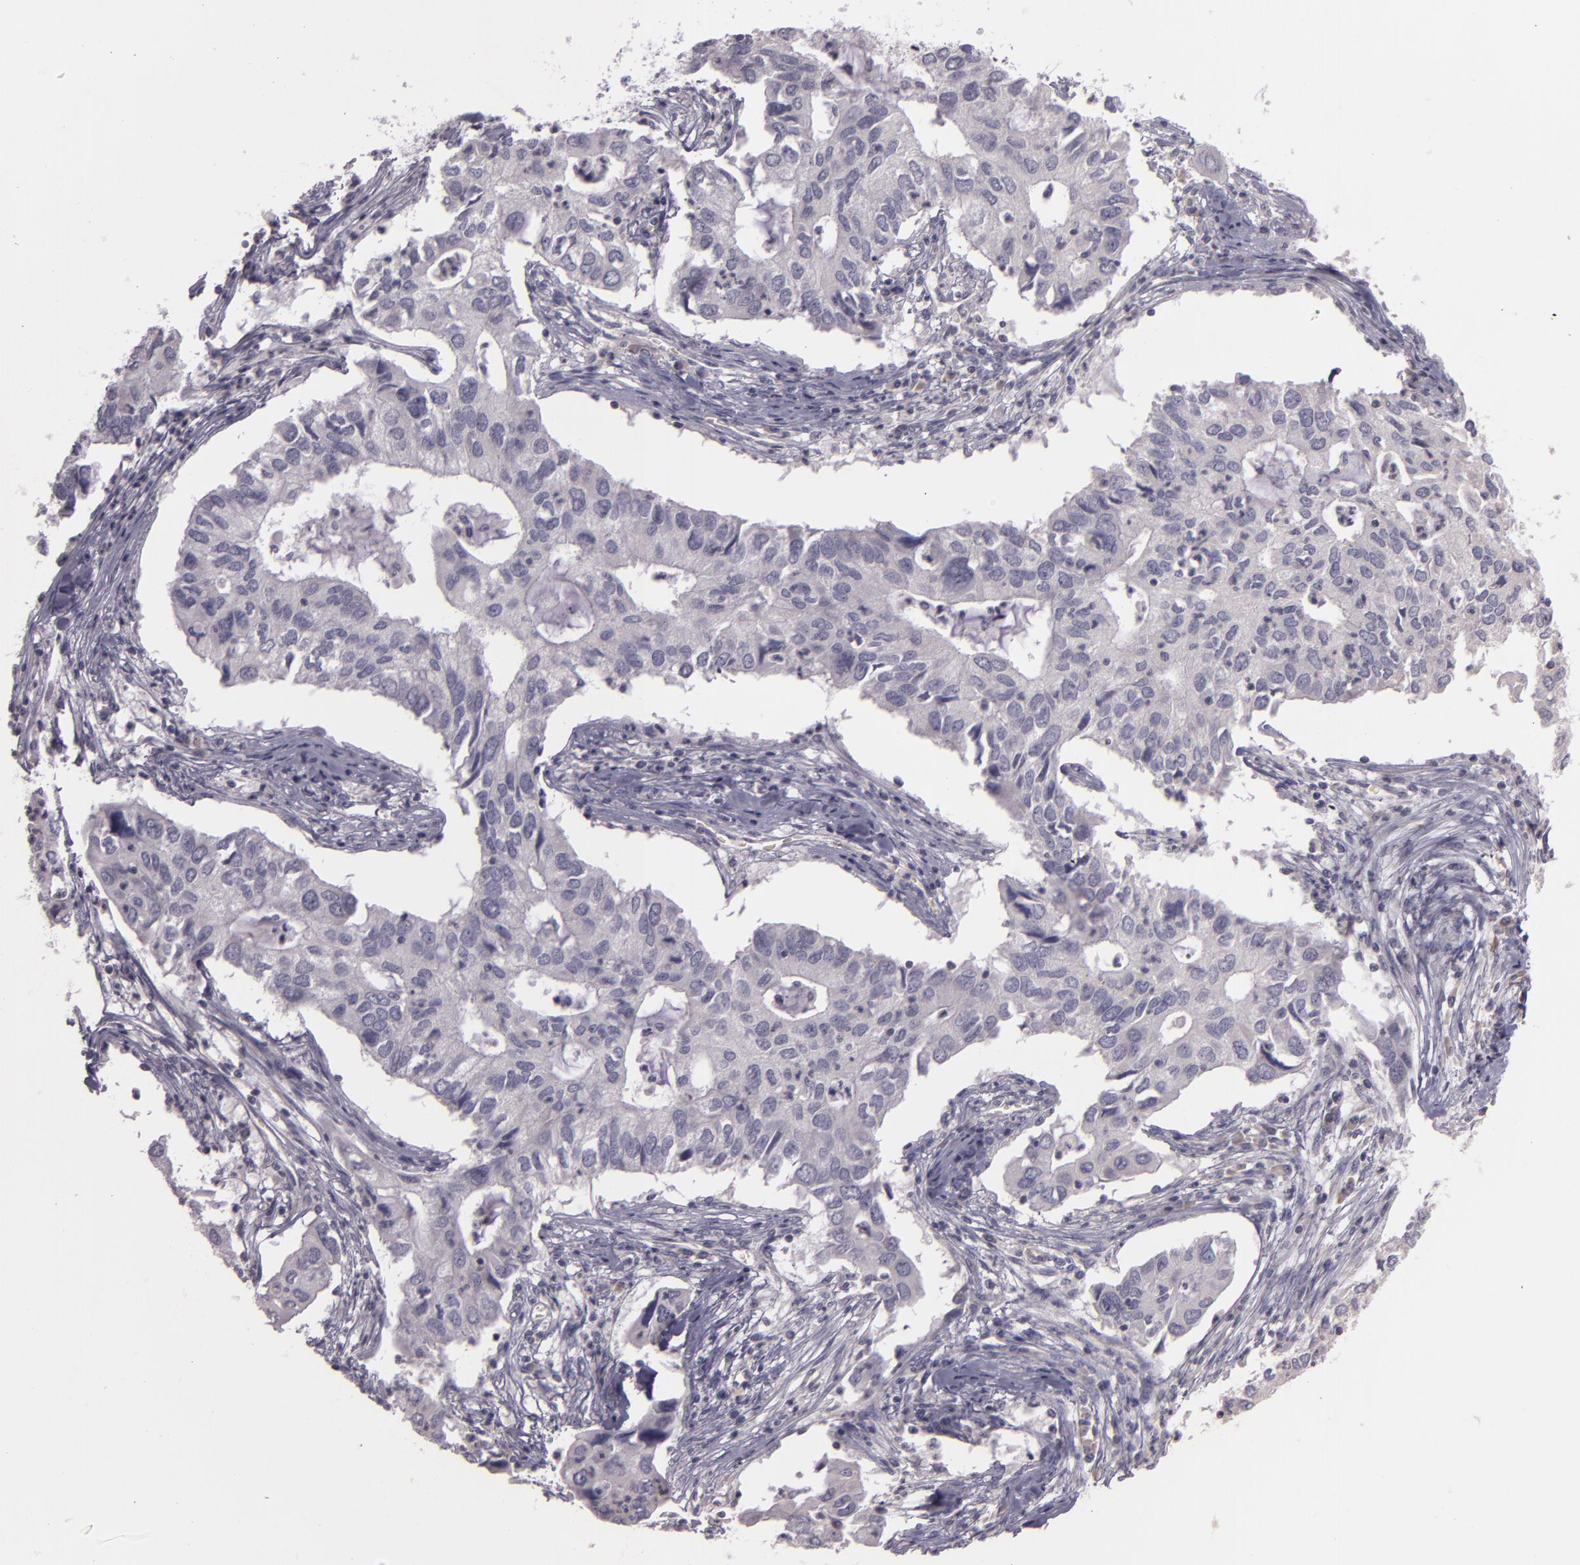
{"staining": {"intensity": "negative", "quantity": "none", "location": "none"}, "tissue": "lung cancer", "cell_type": "Tumor cells", "image_type": "cancer", "snomed": [{"axis": "morphology", "description": "Adenocarcinoma, NOS"}, {"axis": "topography", "description": "Lung"}], "caption": "Tumor cells show no significant expression in lung cancer (adenocarcinoma).", "gene": "RALGAPA1", "patient": {"sex": "male", "age": 48}}